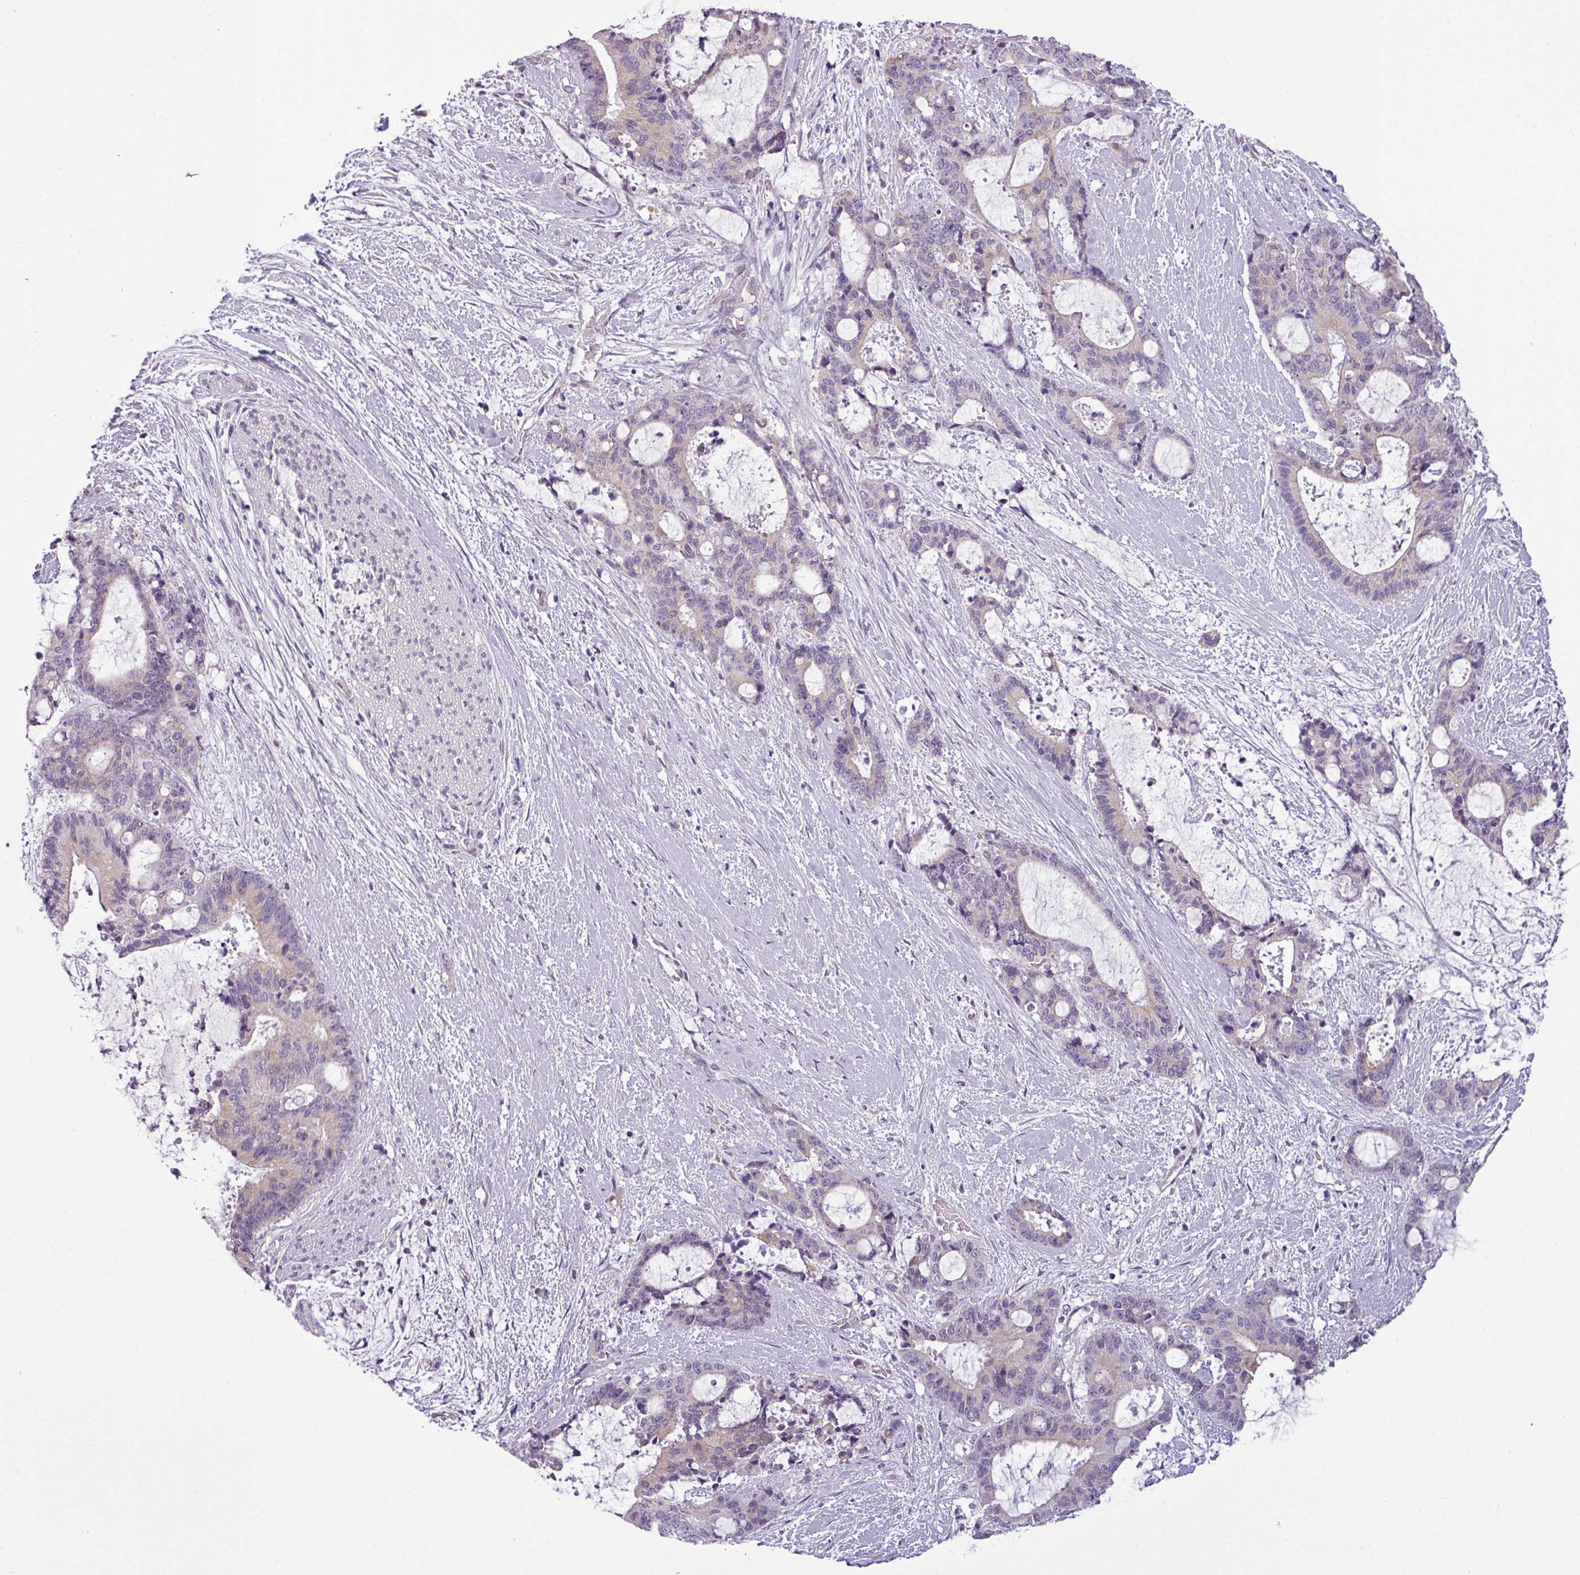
{"staining": {"intensity": "weak", "quantity": "<25%", "location": "cytoplasmic/membranous"}, "tissue": "liver cancer", "cell_type": "Tumor cells", "image_type": "cancer", "snomed": [{"axis": "morphology", "description": "Normal tissue, NOS"}, {"axis": "morphology", "description": "Cholangiocarcinoma"}, {"axis": "topography", "description": "Liver"}, {"axis": "topography", "description": "Peripheral nerve tissue"}], "caption": "IHC of cholangiocarcinoma (liver) reveals no staining in tumor cells.", "gene": "TOR1AIP2", "patient": {"sex": "female", "age": 73}}